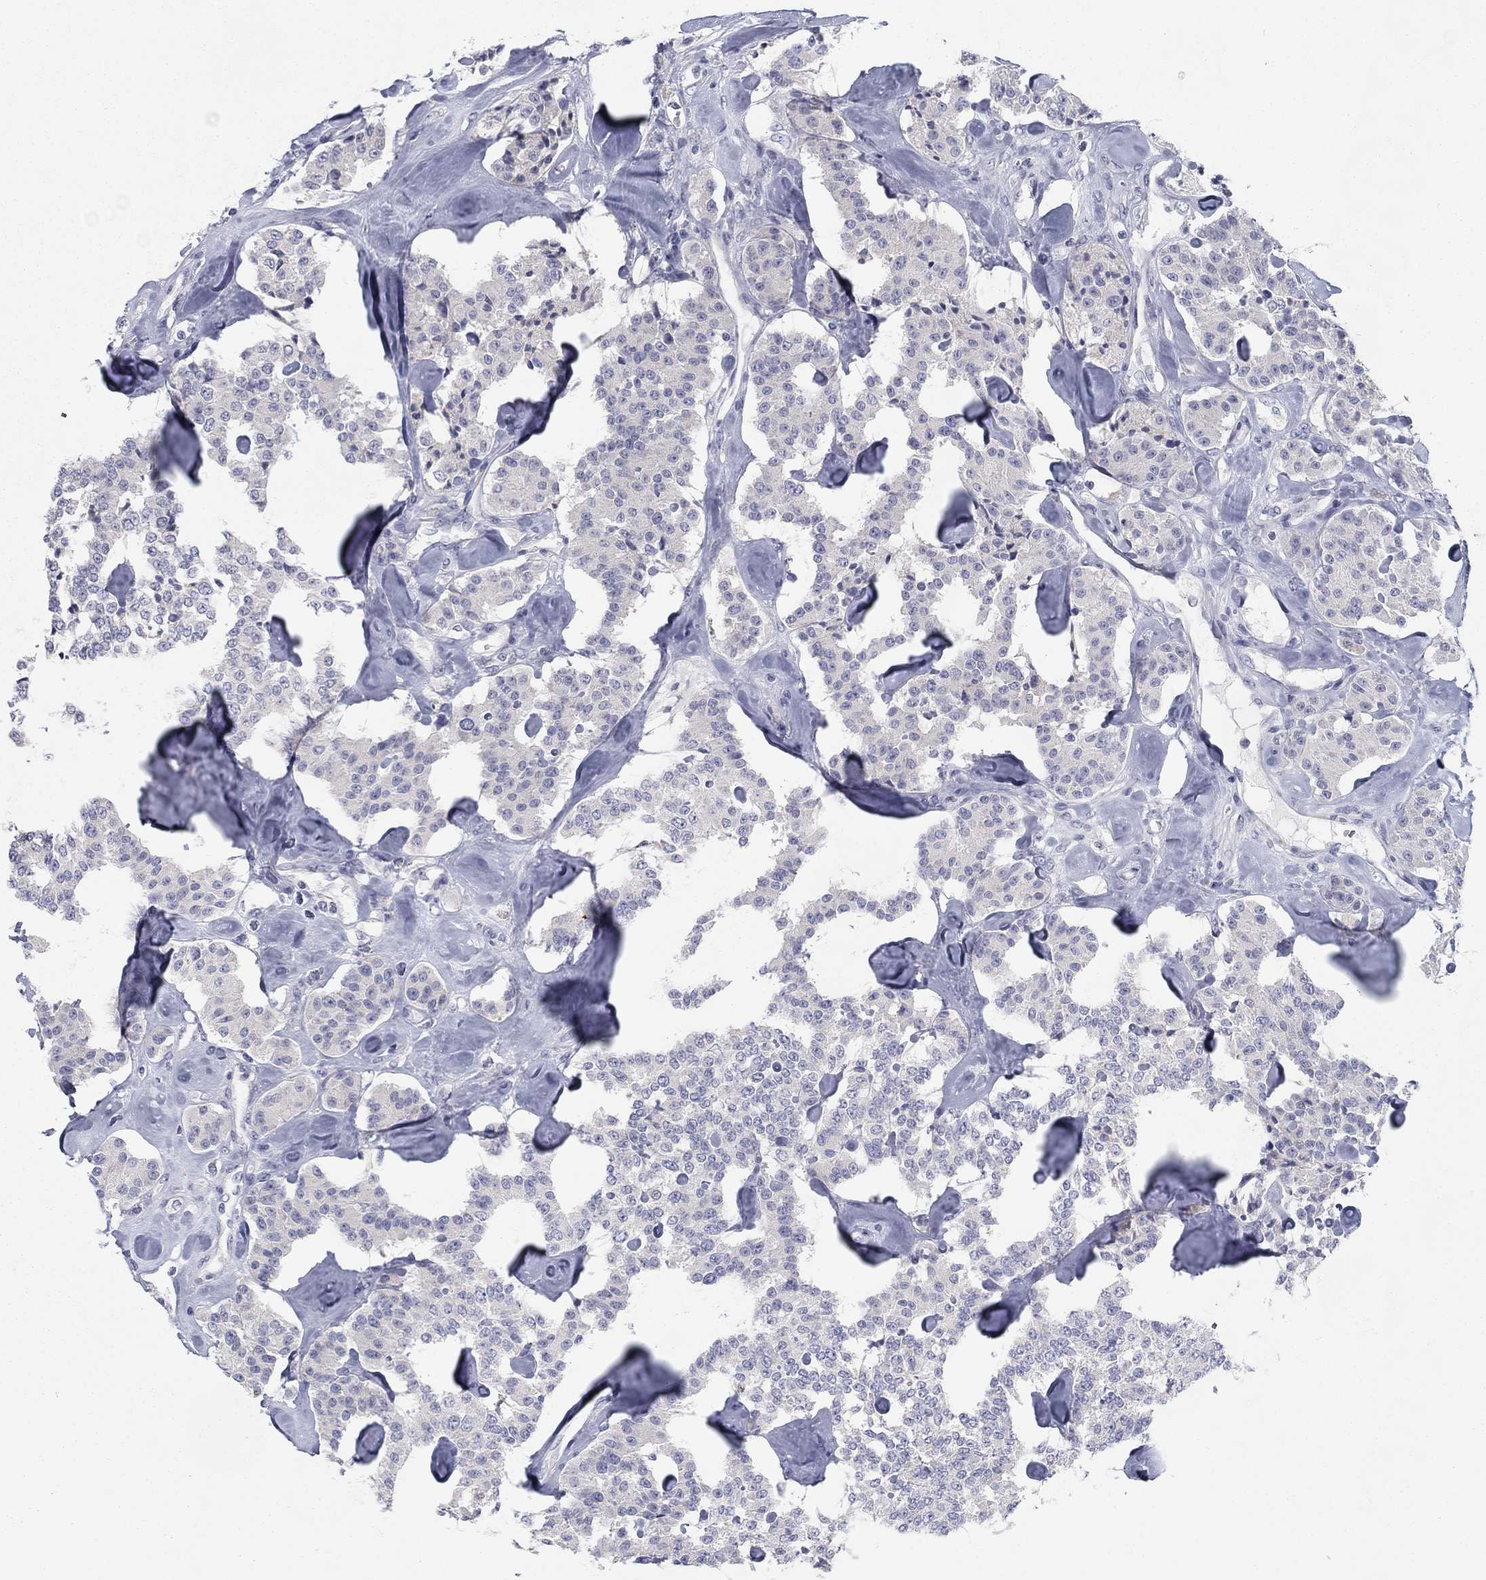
{"staining": {"intensity": "negative", "quantity": "none", "location": "none"}, "tissue": "carcinoid", "cell_type": "Tumor cells", "image_type": "cancer", "snomed": [{"axis": "morphology", "description": "Carcinoid, malignant, NOS"}, {"axis": "topography", "description": "Pancreas"}], "caption": "This is an immunohistochemistry histopathology image of human carcinoid. There is no positivity in tumor cells.", "gene": "CALB1", "patient": {"sex": "male", "age": 41}}